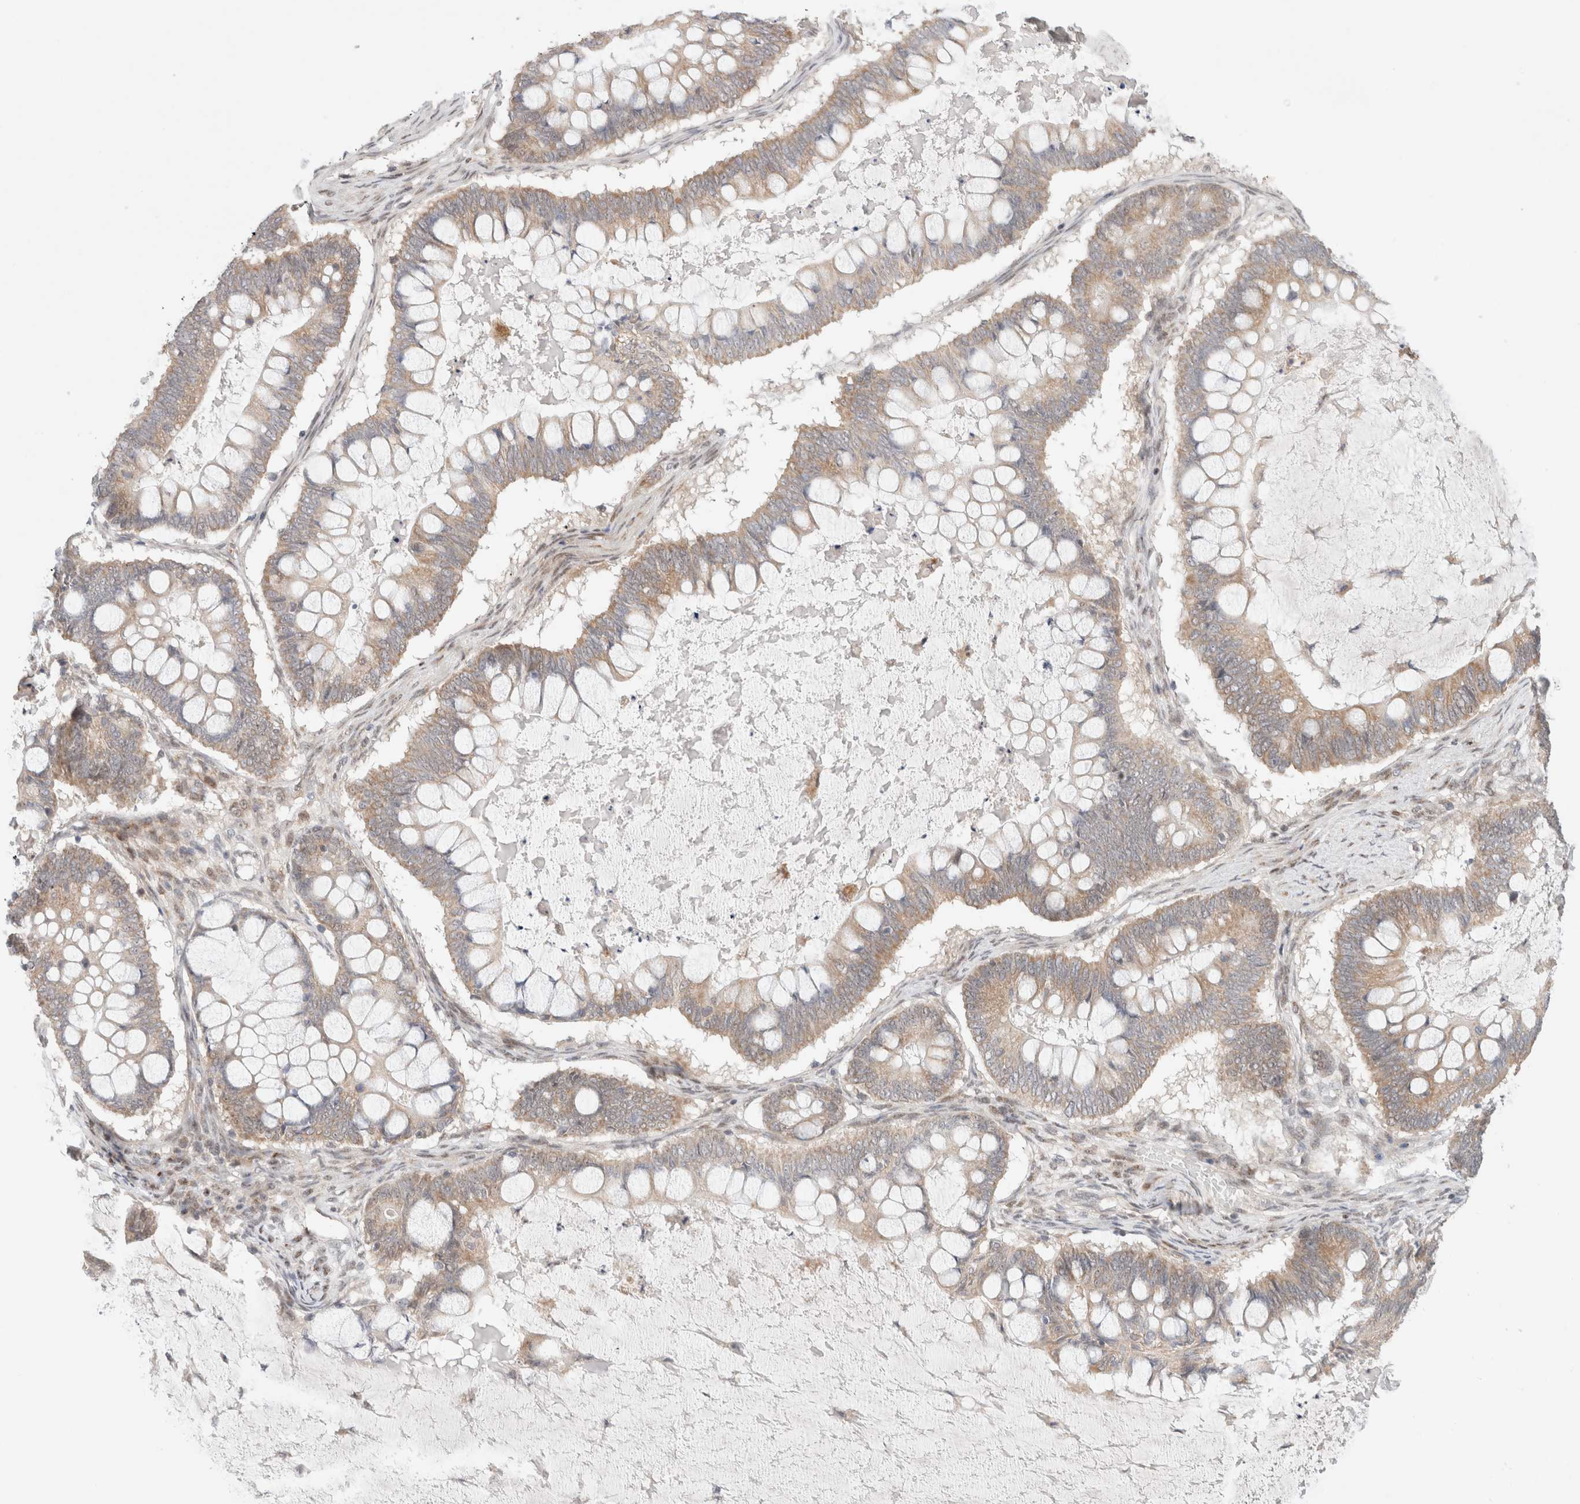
{"staining": {"intensity": "weak", "quantity": ">75%", "location": "cytoplasmic/membranous"}, "tissue": "ovarian cancer", "cell_type": "Tumor cells", "image_type": "cancer", "snomed": [{"axis": "morphology", "description": "Cystadenocarcinoma, mucinous, NOS"}, {"axis": "topography", "description": "Ovary"}], "caption": "Tumor cells reveal weak cytoplasmic/membranous staining in about >75% of cells in ovarian mucinous cystadenocarcinoma.", "gene": "ERI3", "patient": {"sex": "female", "age": 61}}